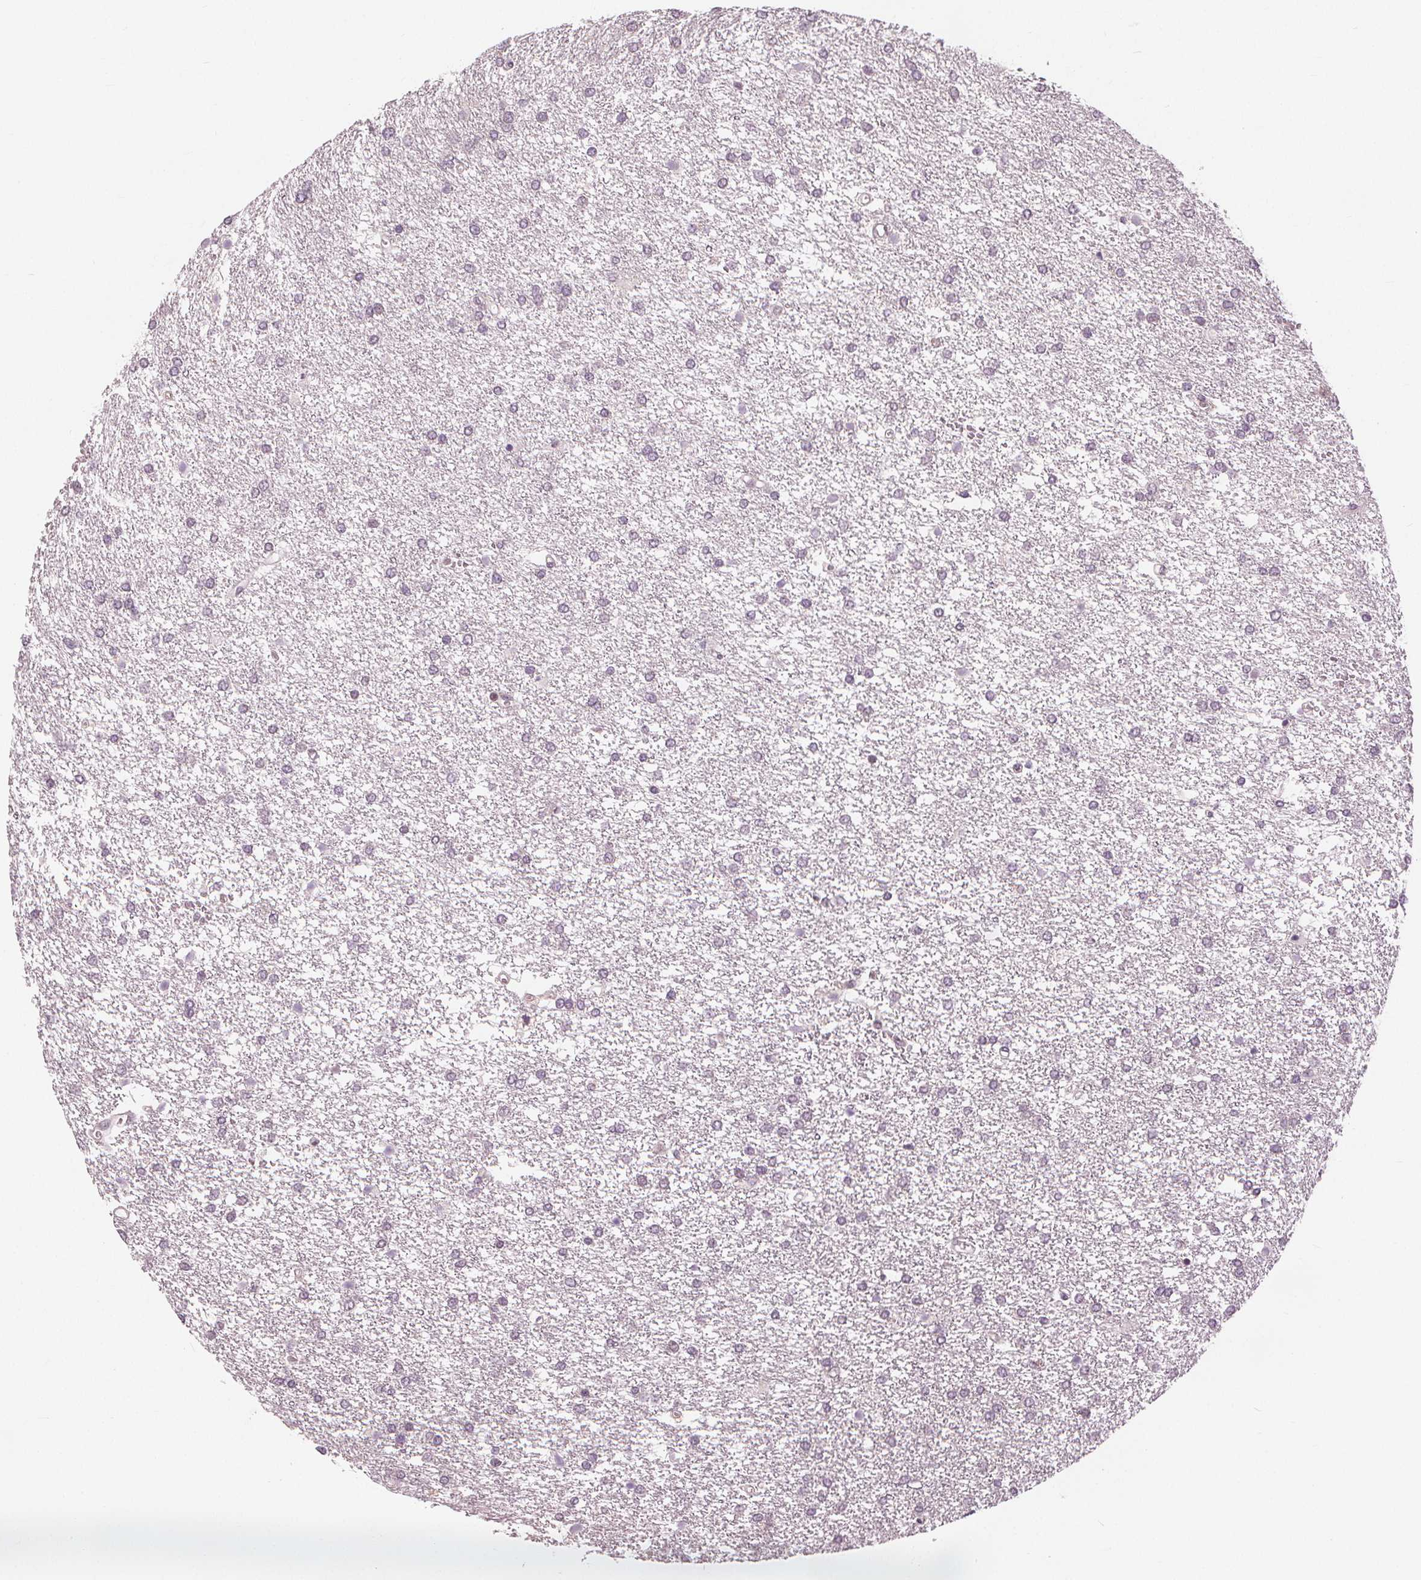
{"staining": {"intensity": "negative", "quantity": "none", "location": "none"}, "tissue": "glioma", "cell_type": "Tumor cells", "image_type": "cancer", "snomed": [{"axis": "morphology", "description": "Glioma, malignant, High grade"}, {"axis": "topography", "description": "Brain"}], "caption": "IHC image of neoplastic tissue: malignant high-grade glioma stained with DAB displays no significant protein positivity in tumor cells.", "gene": "SLC34A1", "patient": {"sex": "female", "age": 61}}